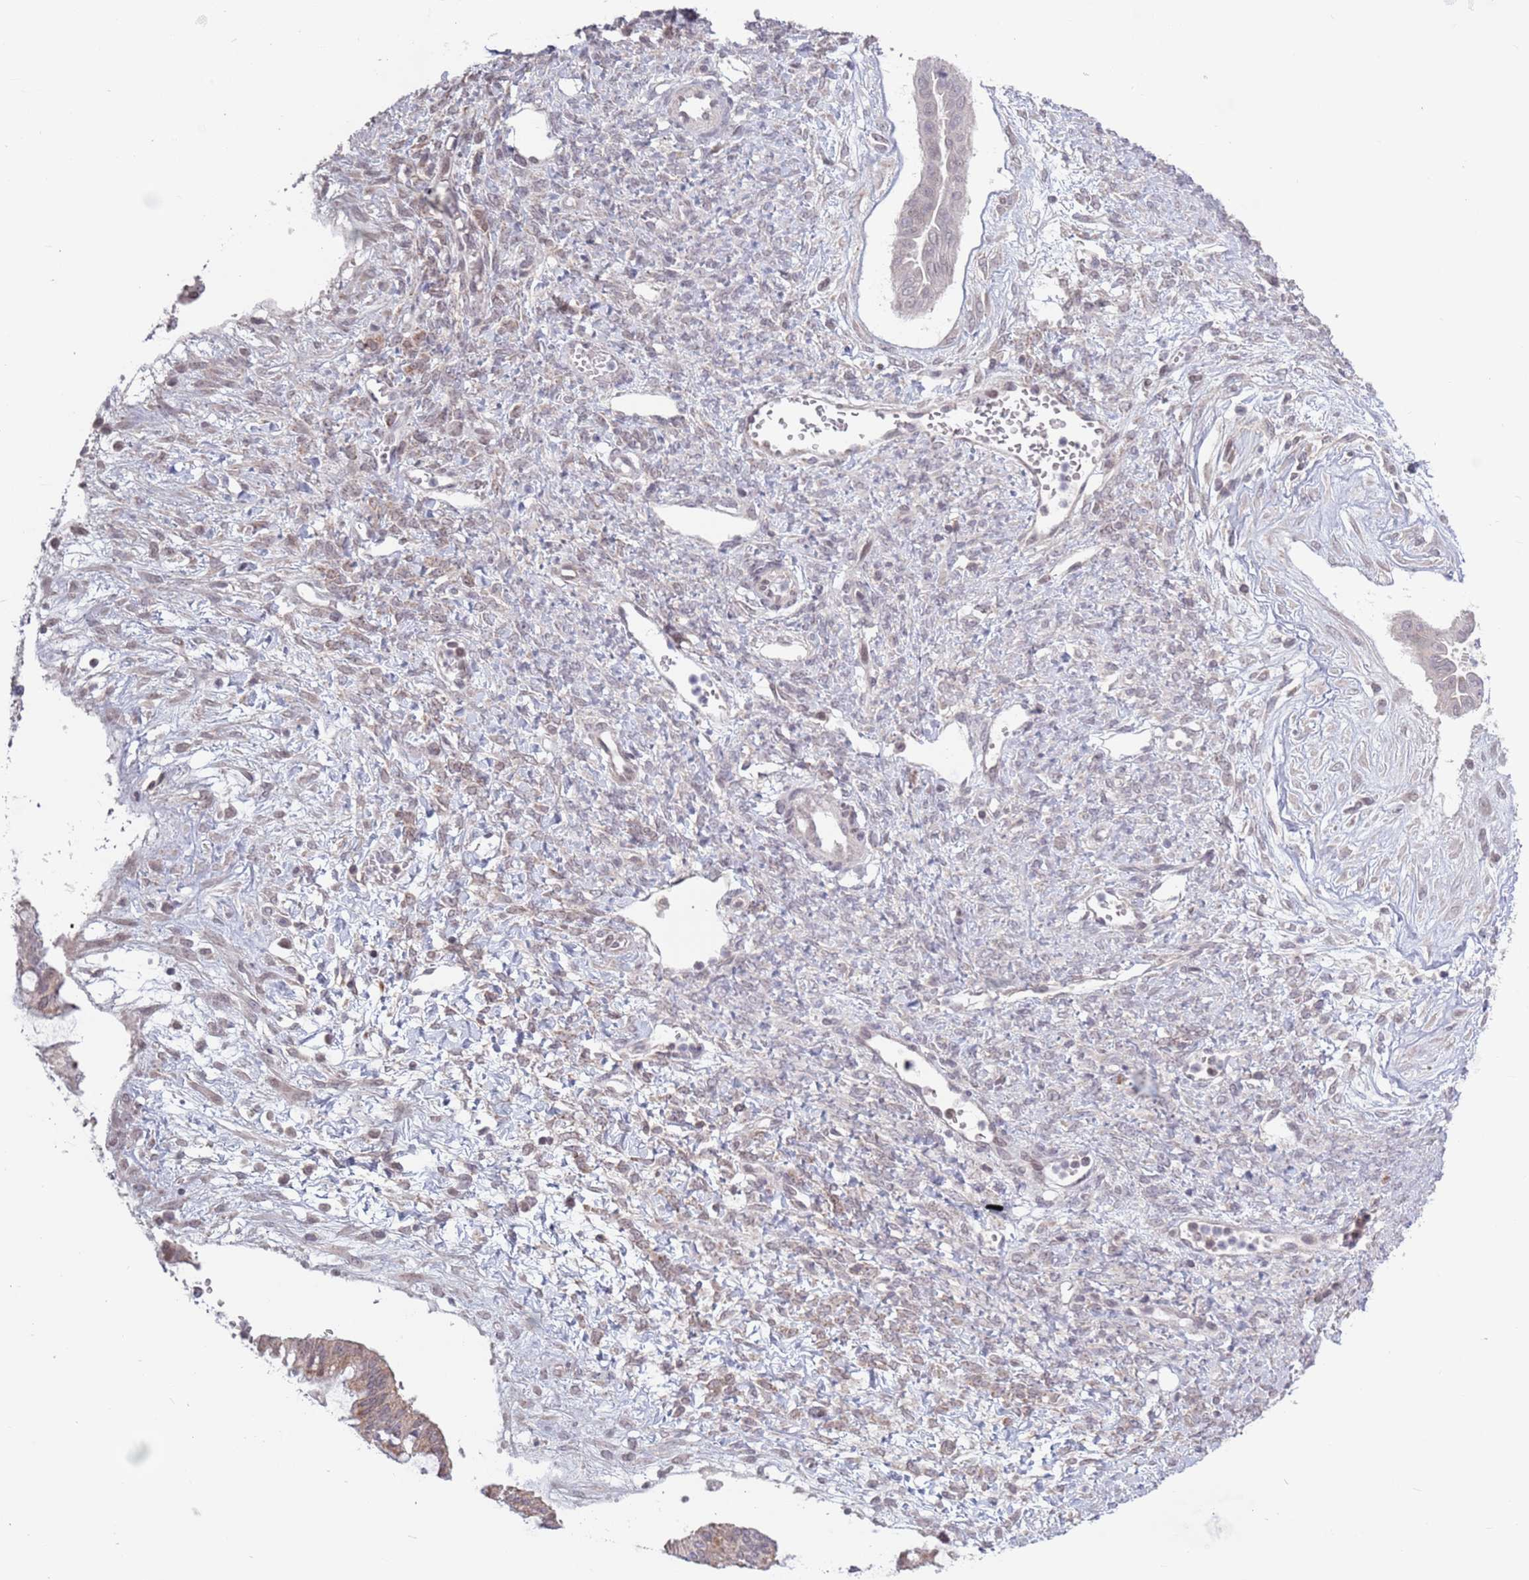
{"staining": {"intensity": "weak", "quantity": "25%-75%", "location": "cytoplasmic/membranous"}, "tissue": "ovarian cancer", "cell_type": "Tumor cells", "image_type": "cancer", "snomed": [{"axis": "morphology", "description": "Cystadenocarcinoma, mucinous, NOS"}, {"axis": "topography", "description": "Ovary"}], "caption": "Protein expression analysis of ovarian cancer displays weak cytoplasmic/membranous expression in about 25%-75% of tumor cells.", "gene": "MRPL34", "patient": {"sex": "female", "age": 73}}